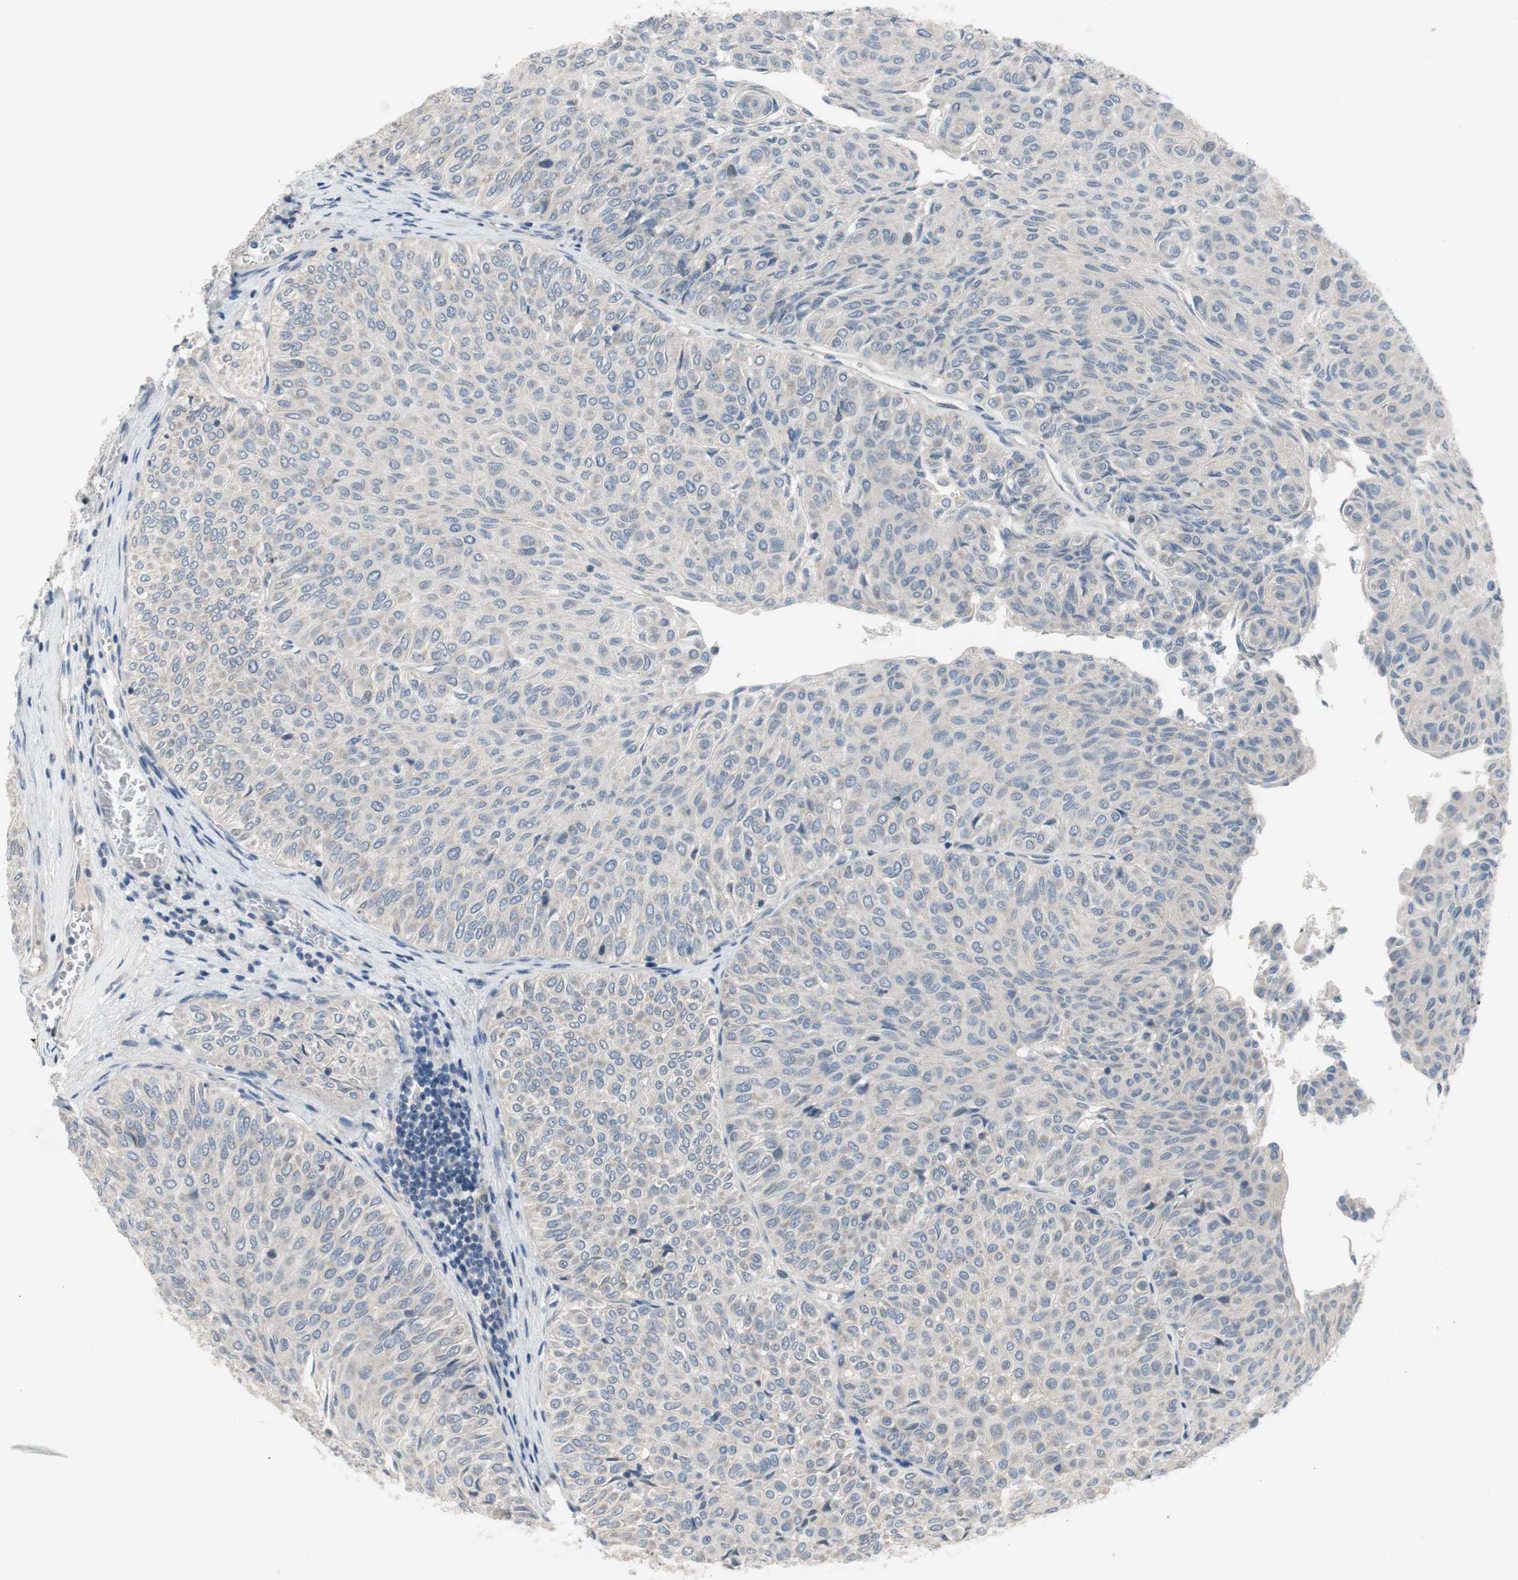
{"staining": {"intensity": "negative", "quantity": "none", "location": "none"}, "tissue": "urothelial cancer", "cell_type": "Tumor cells", "image_type": "cancer", "snomed": [{"axis": "morphology", "description": "Urothelial carcinoma, Low grade"}, {"axis": "topography", "description": "Urinary bladder"}], "caption": "Urothelial cancer was stained to show a protein in brown. There is no significant positivity in tumor cells.", "gene": "TACR3", "patient": {"sex": "male", "age": 78}}